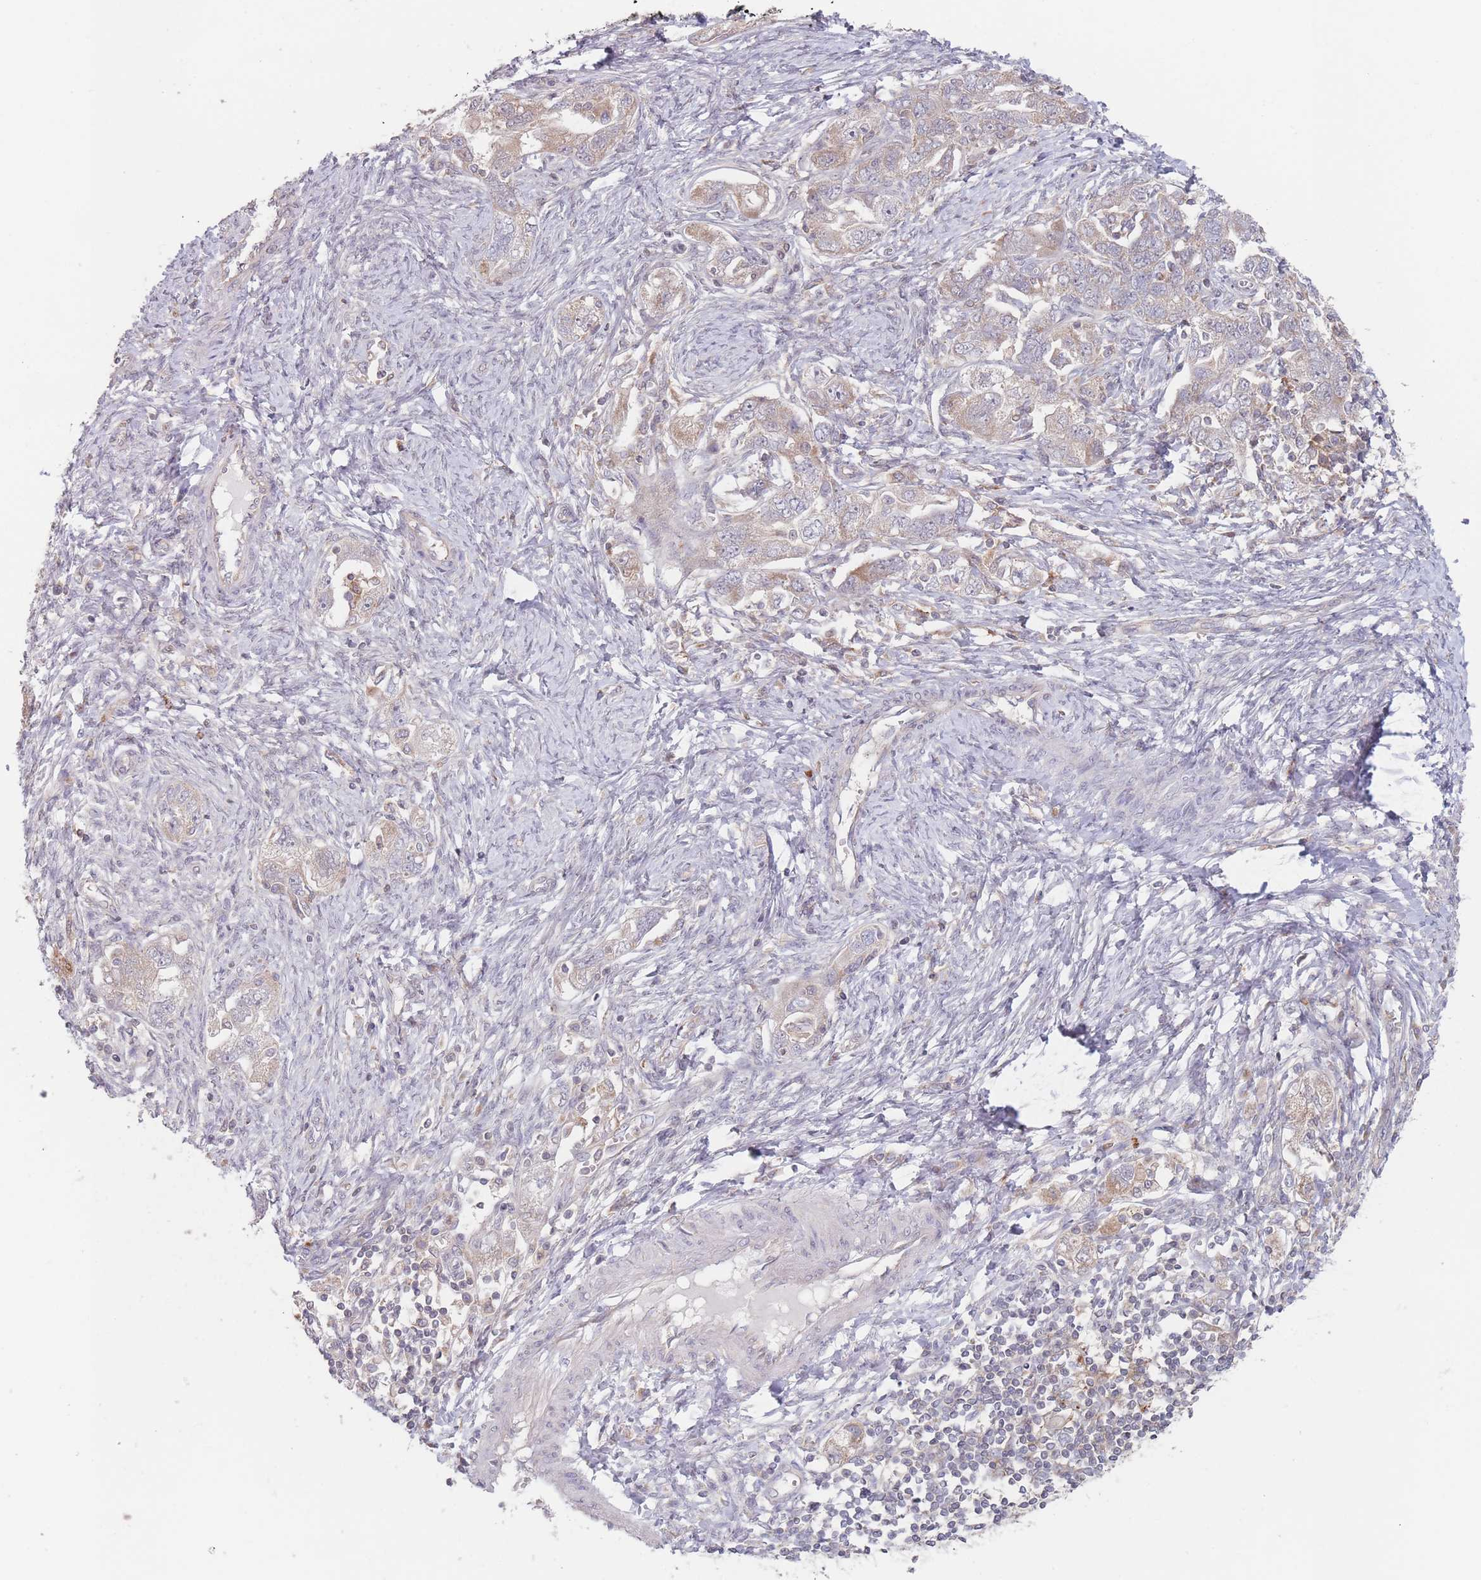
{"staining": {"intensity": "weak", "quantity": "25%-75%", "location": "cytoplasmic/membranous"}, "tissue": "ovarian cancer", "cell_type": "Tumor cells", "image_type": "cancer", "snomed": [{"axis": "morphology", "description": "Carcinoma, NOS"}, {"axis": "morphology", "description": "Cystadenocarcinoma, serous, NOS"}, {"axis": "topography", "description": "Ovary"}], "caption": "Carcinoma (ovarian) was stained to show a protein in brown. There is low levels of weak cytoplasmic/membranous staining in about 25%-75% of tumor cells. The staining is performed using DAB (3,3'-diaminobenzidine) brown chromogen to label protein expression. The nuclei are counter-stained blue using hematoxylin.", "gene": "PPM1A", "patient": {"sex": "female", "age": 69}}